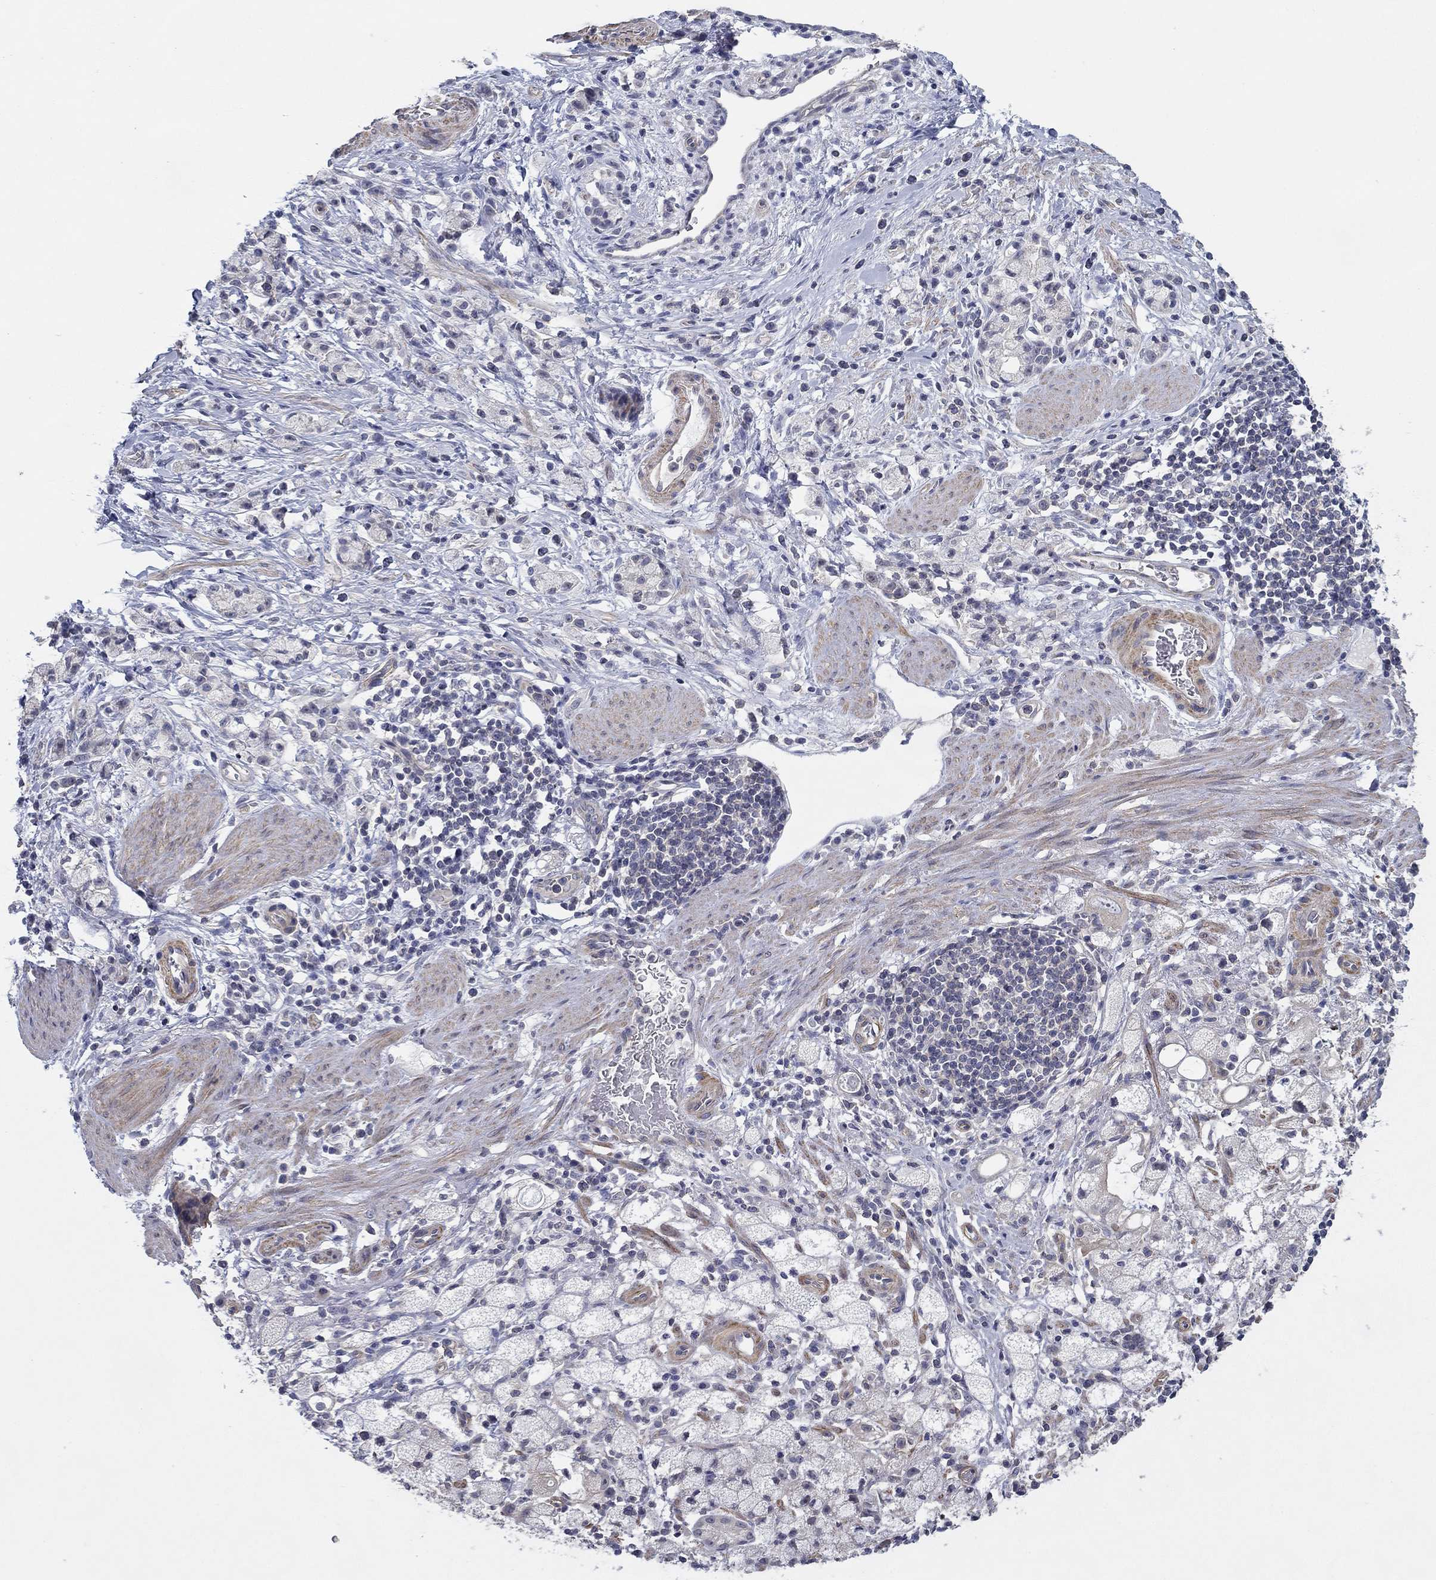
{"staining": {"intensity": "negative", "quantity": "none", "location": "none"}, "tissue": "stomach cancer", "cell_type": "Tumor cells", "image_type": "cancer", "snomed": [{"axis": "morphology", "description": "Adenocarcinoma, NOS"}, {"axis": "topography", "description": "Stomach"}], "caption": "Histopathology image shows no protein positivity in tumor cells of stomach cancer tissue.", "gene": "GRK7", "patient": {"sex": "male", "age": 58}}